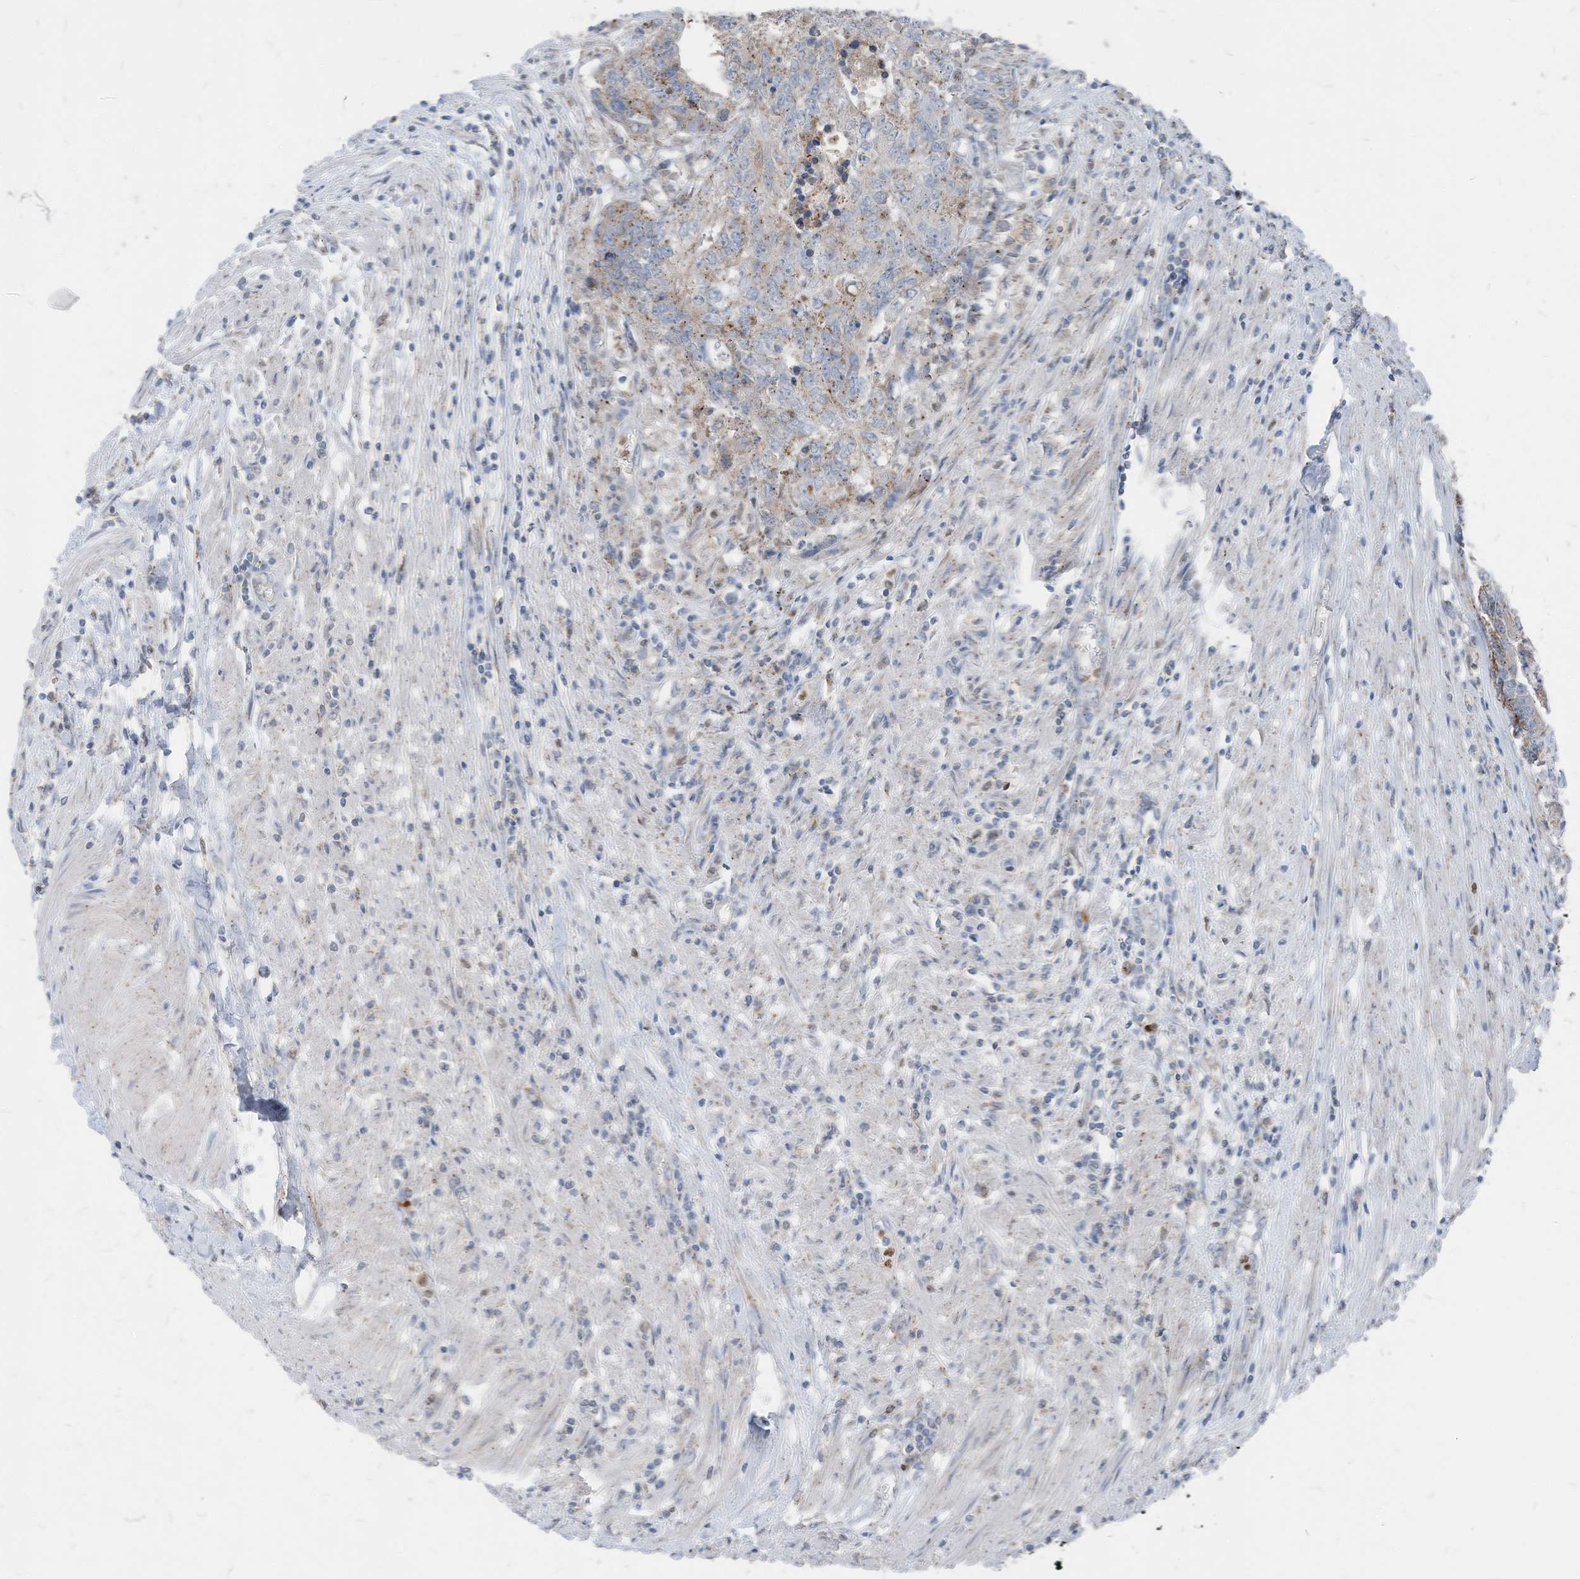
{"staining": {"intensity": "weak", "quantity": ">75%", "location": "cytoplasmic/membranous"}, "tissue": "colorectal cancer", "cell_type": "Tumor cells", "image_type": "cancer", "snomed": [{"axis": "morphology", "description": "Adenocarcinoma, NOS"}, {"axis": "topography", "description": "Colon"}], "caption": "This histopathology image exhibits colorectal cancer (adenocarcinoma) stained with immunohistochemistry (IHC) to label a protein in brown. The cytoplasmic/membranous of tumor cells show weak positivity for the protein. Nuclei are counter-stained blue.", "gene": "CHMP2B", "patient": {"sex": "female", "age": 67}}